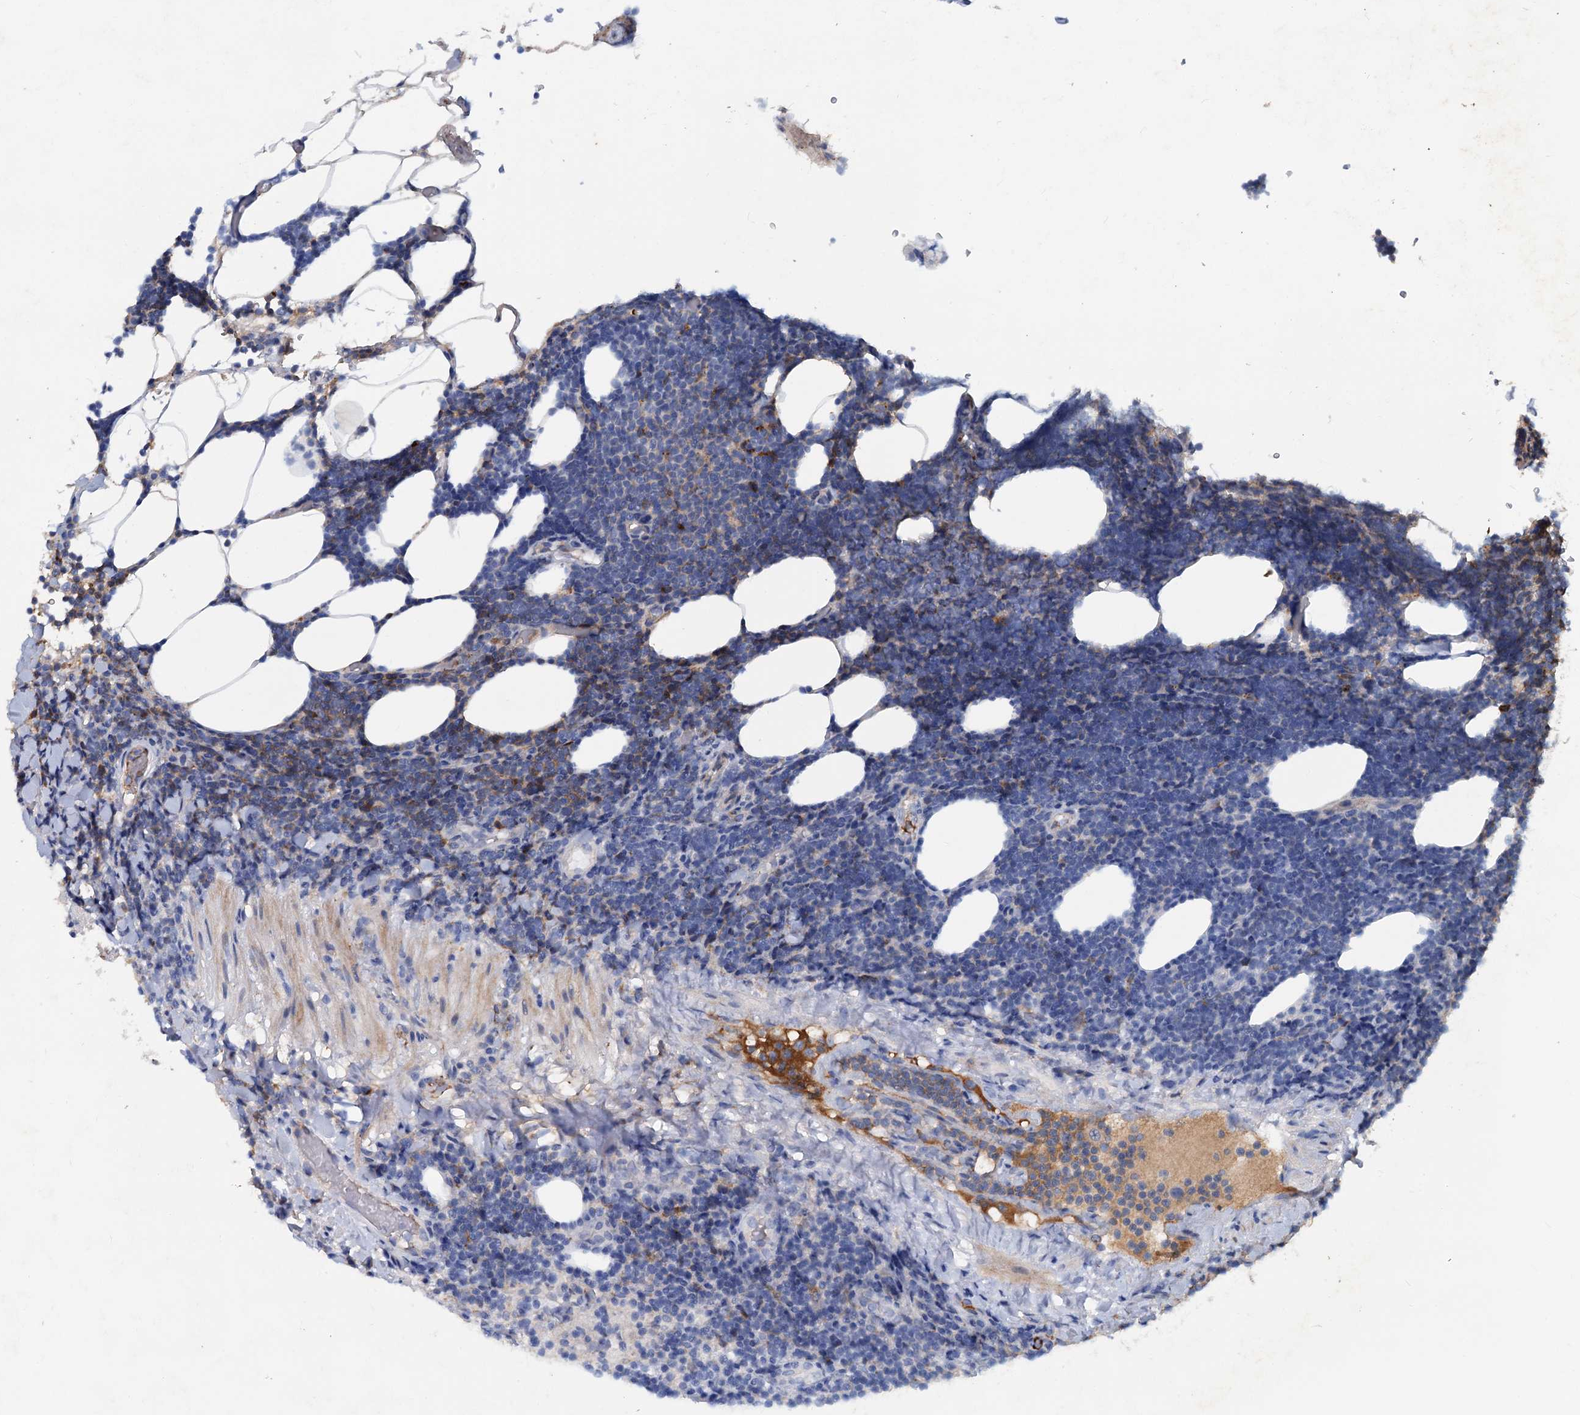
{"staining": {"intensity": "negative", "quantity": "none", "location": "none"}, "tissue": "lymphoma", "cell_type": "Tumor cells", "image_type": "cancer", "snomed": [{"axis": "morphology", "description": "Malignant lymphoma, non-Hodgkin's type, Low grade"}, {"axis": "topography", "description": "Lymph node"}], "caption": "Immunohistochemical staining of human malignant lymphoma, non-Hodgkin's type (low-grade) reveals no significant expression in tumor cells.", "gene": "CHRD", "patient": {"sex": "male", "age": 66}}